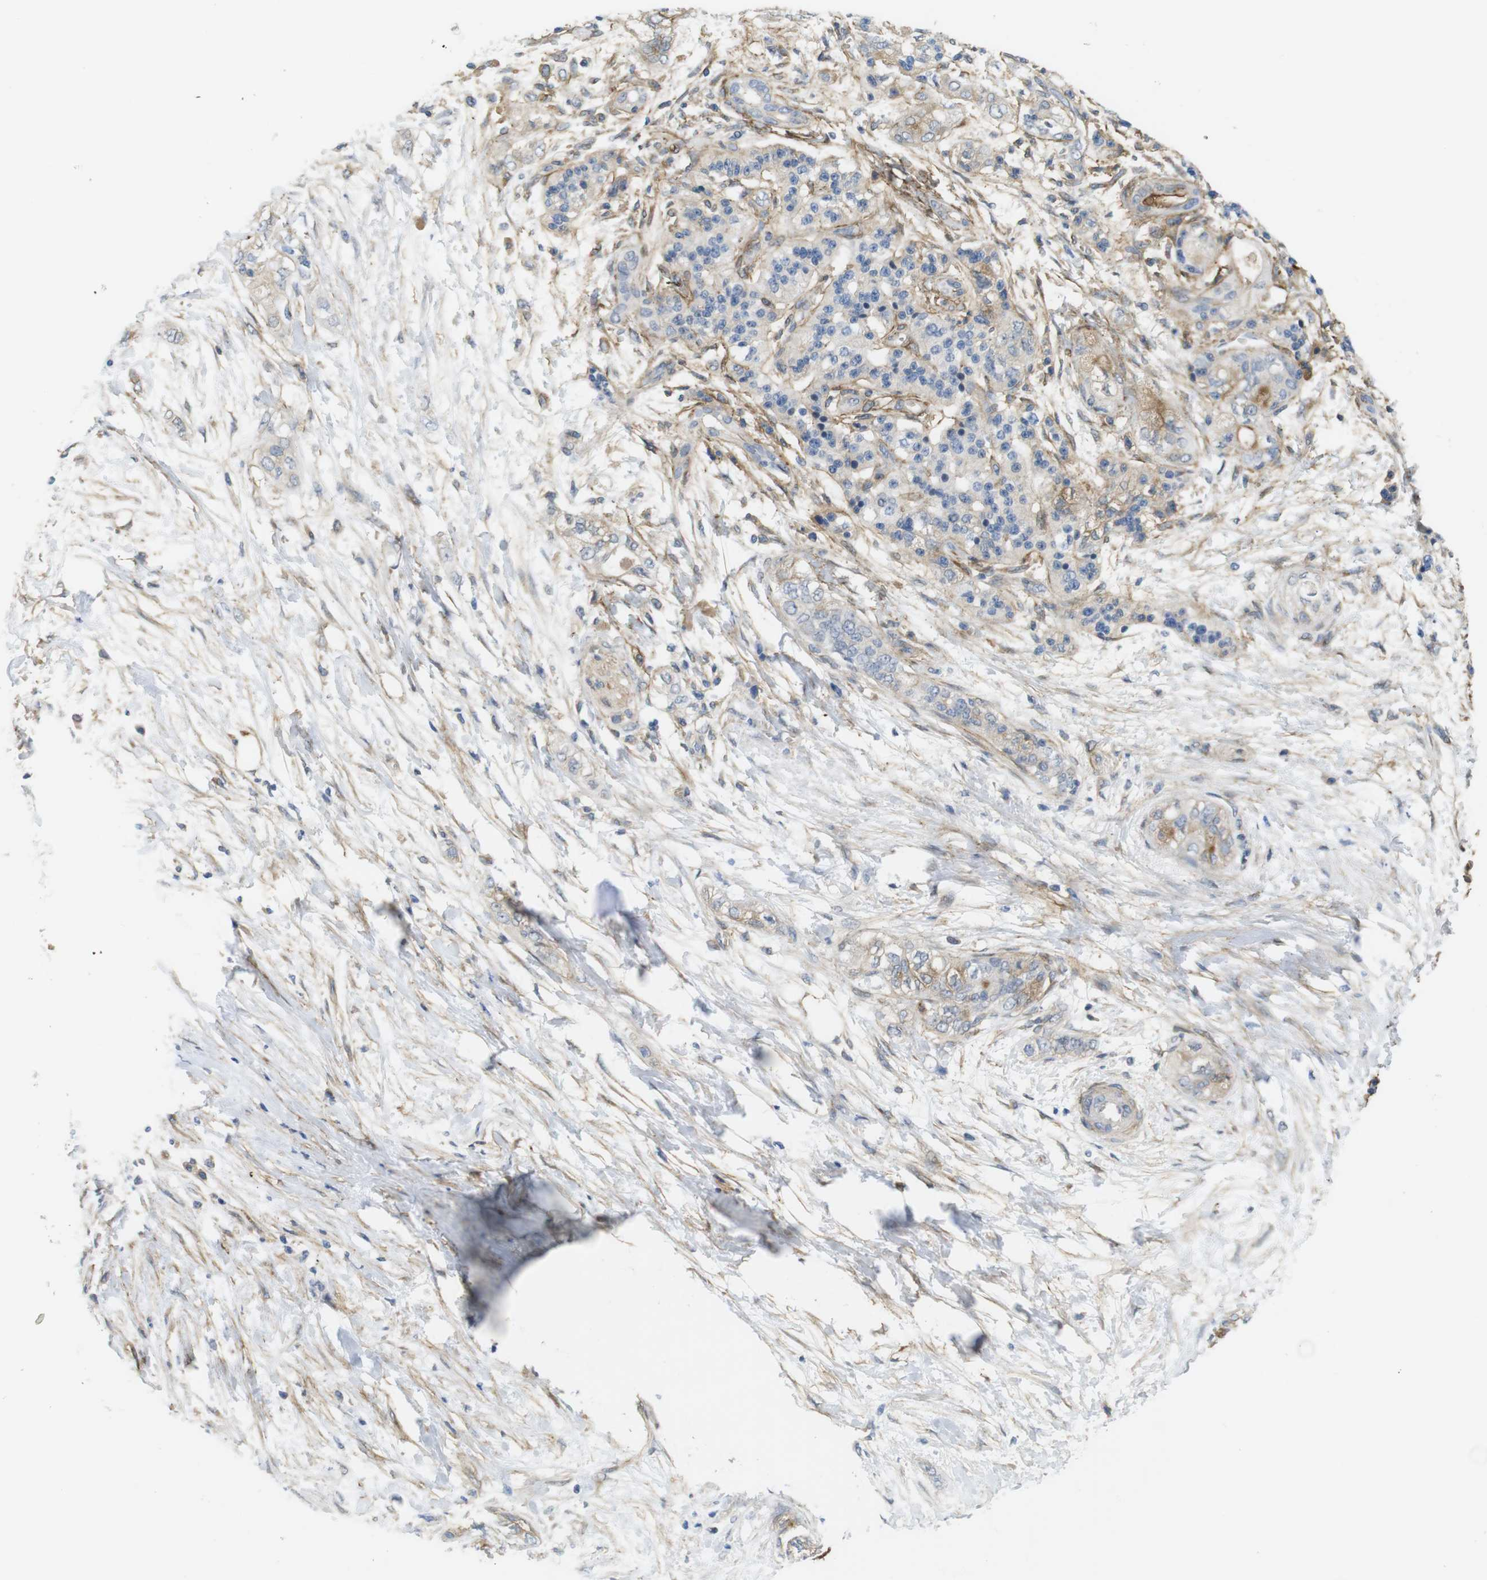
{"staining": {"intensity": "moderate", "quantity": "<25%", "location": "cytoplasmic/membranous"}, "tissue": "pancreatic cancer", "cell_type": "Tumor cells", "image_type": "cancer", "snomed": [{"axis": "morphology", "description": "Adenocarcinoma, NOS"}, {"axis": "topography", "description": "Pancreas"}], "caption": "There is low levels of moderate cytoplasmic/membranous positivity in tumor cells of pancreatic cancer (adenocarcinoma), as demonstrated by immunohistochemical staining (brown color).", "gene": "CYBRD1", "patient": {"sex": "male", "age": 70}}